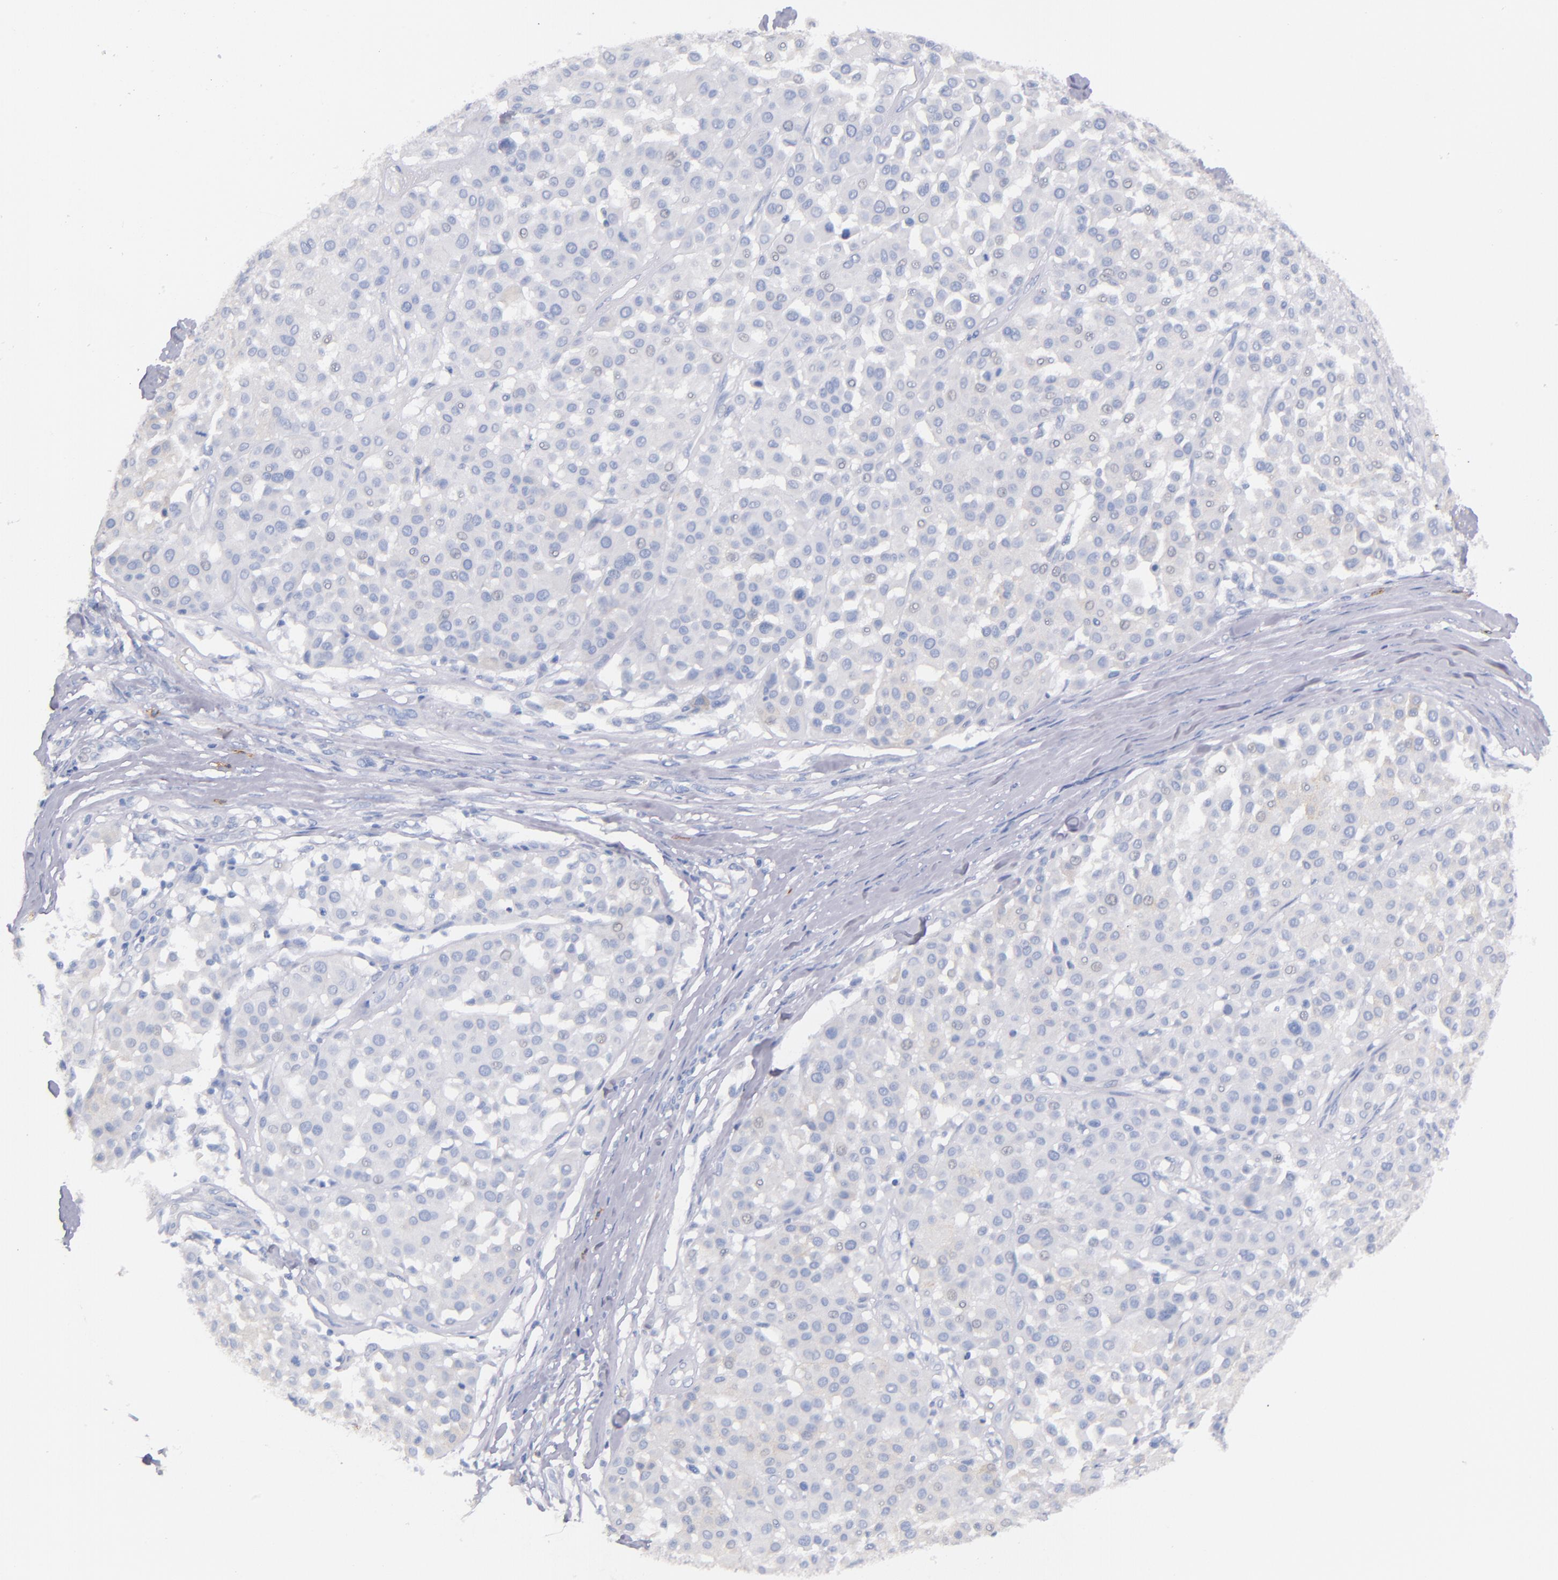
{"staining": {"intensity": "negative", "quantity": "none", "location": "none"}, "tissue": "melanoma", "cell_type": "Tumor cells", "image_type": "cancer", "snomed": [{"axis": "morphology", "description": "Malignant melanoma, Metastatic site"}, {"axis": "topography", "description": "Soft tissue"}], "caption": "There is no significant positivity in tumor cells of malignant melanoma (metastatic site).", "gene": "KIT", "patient": {"sex": "male", "age": 41}}